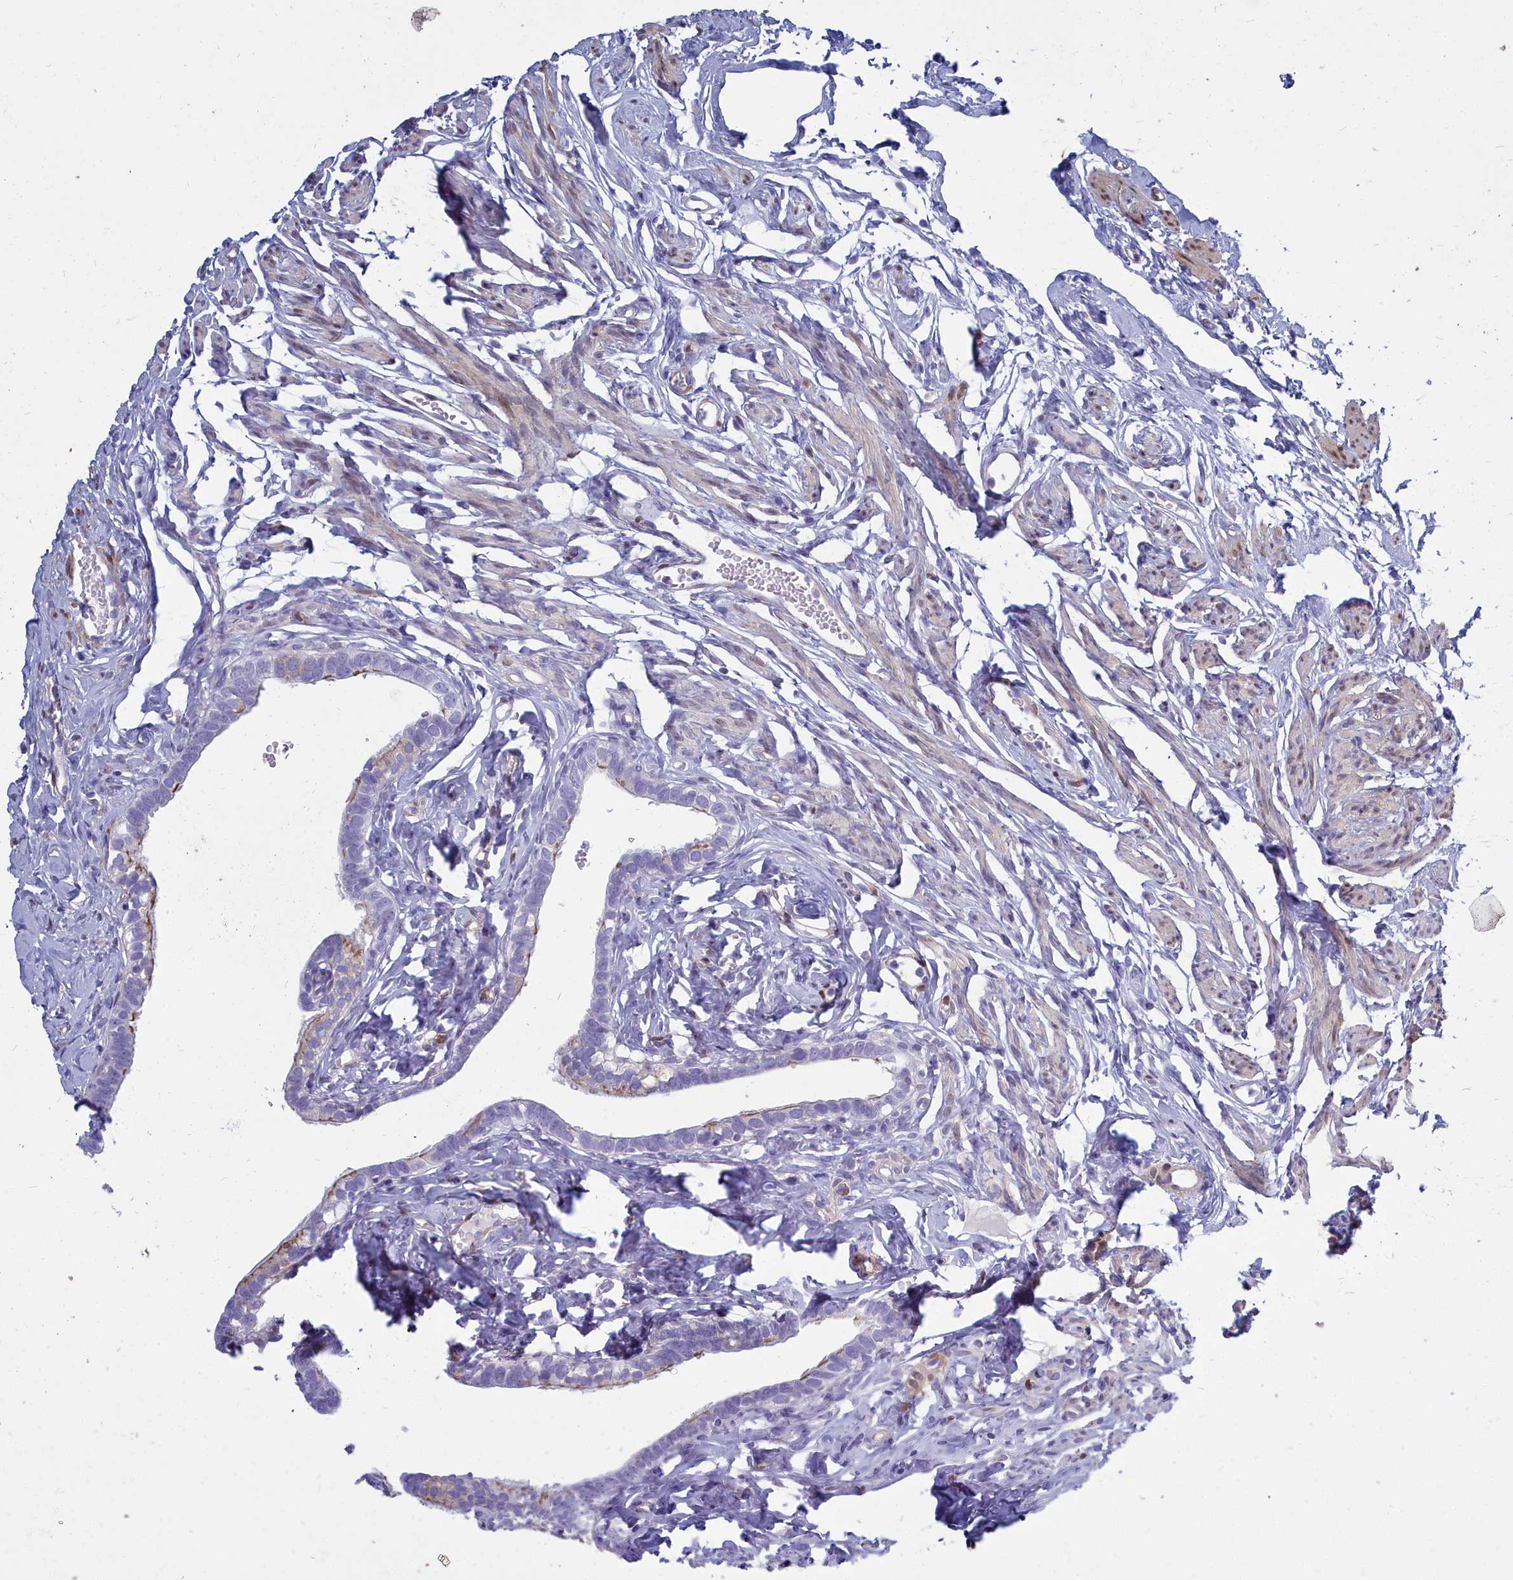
{"staining": {"intensity": "moderate", "quantity": "<25%", "location": "cytoplasmic/membranous"}, "tissue": "fallopian tube", "cell_type": "Glandular cells", "image_type": "normal", "snomed": [{"axis": "morphology", "description": "Normal tissue, NOS"}, {"axis": "topography", "description": "Fallopian tube"}], "caption": "Protein expression by immunohistochemistry (IHC) shows moderate cytoplasmic/membranous staining in approximately <25% of glandular cells in benign fallopian tube.", "gene": "PPP1R14A", "patient": {"sex": "female", "age": 66}}